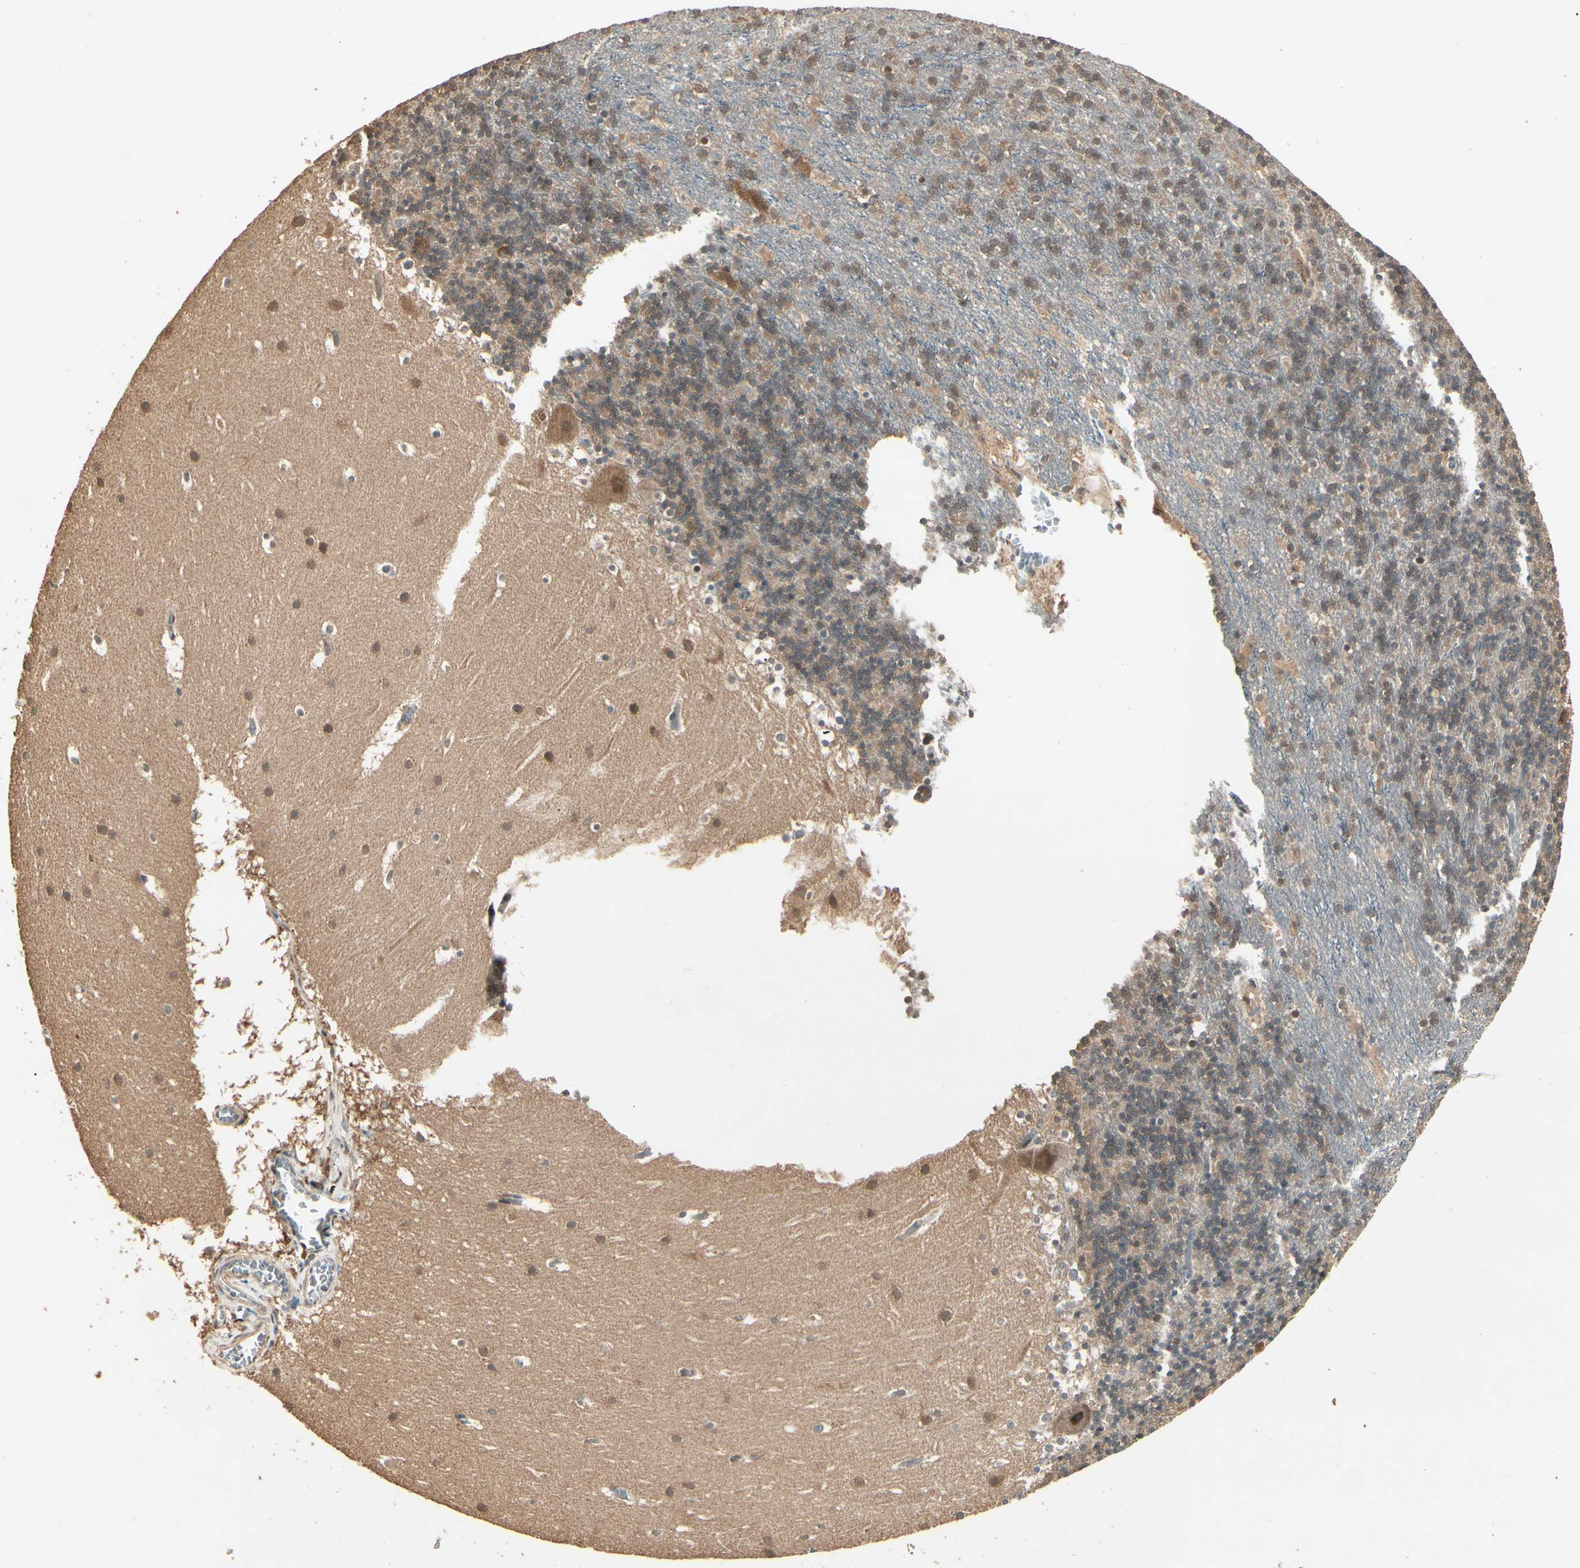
{"staining": {"intensity": "moderate", "quantity": ">75%", "location": "cytoplasmic/membranous,nuclear"}, "tissue": "cerebellum", "cell_type": "Cells in granular layer", "image_type": "normal", "snomed": [{"axis": "morphology", "description": "Normal tissue, NOS"}, {"axis": "topography", "description": "Cerebellum"}], "caption": "Protein staining by immunohistochemistry (IHC) exhibits moderate cytoplasmic/membranous,nuclear expression in about >75% of cells in granular layer in normal cerebellum. Immunohistochemistry (ihc) stains the protein in brown and the nuclei are stained blue.", "gene": "CCT7", "patient": {"sex": "male", "age": 45}}